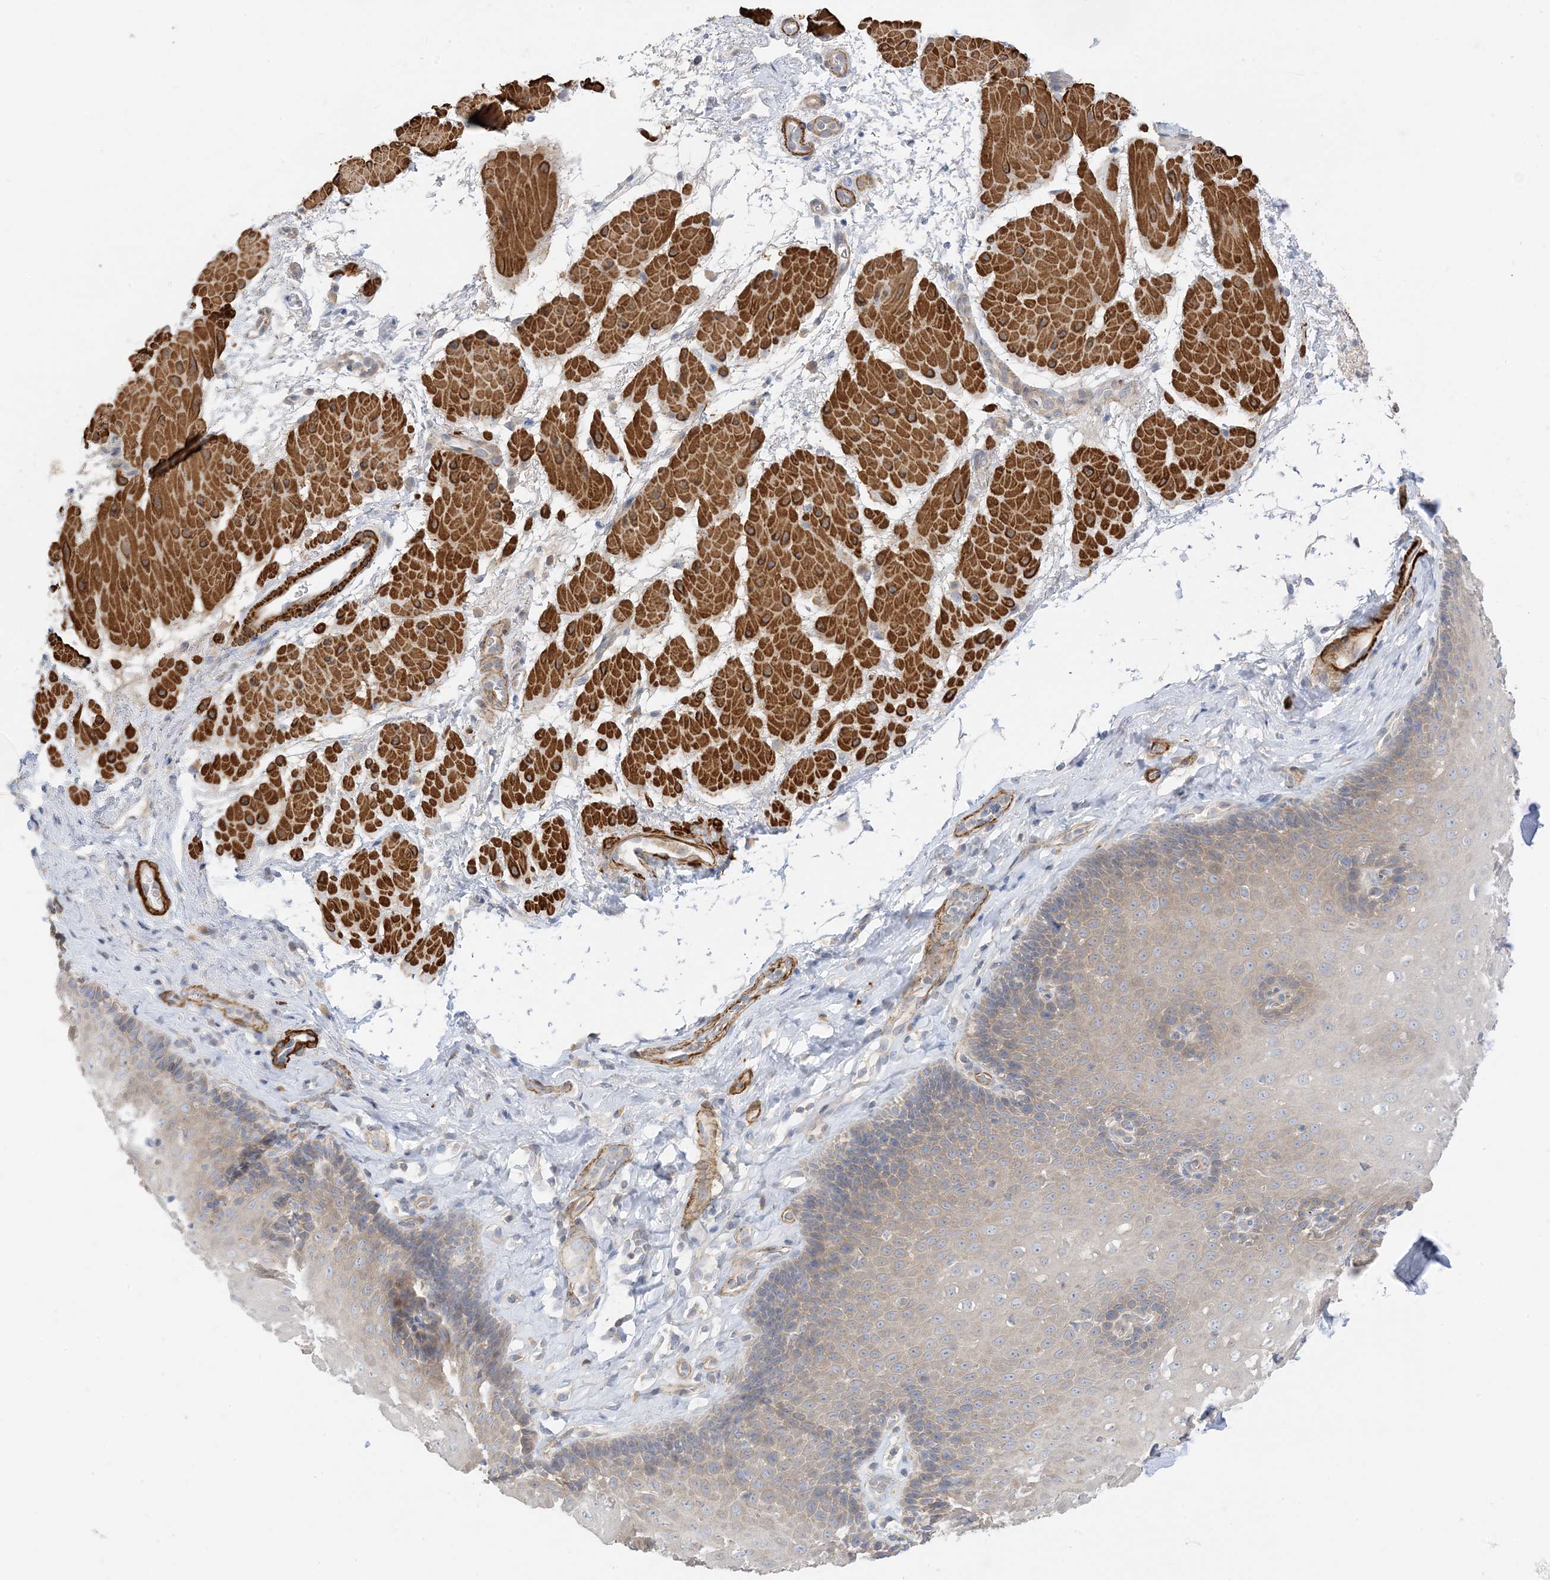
{"staining": {"intensity": "weak", "quantity": "25%-75%", "location": "cytoplasmic/membranous"}, "tissue": "esophagus", "cell_type": "Squamous epithelial cells", "image_type": "normal", "snomed": [{"axis": "morphology", "description": "Normal tissue, NOS"}, {"axis": "topography", "description": "Esophagus"}], "caption": "An immunohistochemistry micrograph of benign tissue is shown. Protein staining in brown highlights weak cytoplasmic/membranous positivity in esophagus within squamous epithelial cells.", "gene": "KIFBP", "patient": {"sex": "female", "age": 66}}